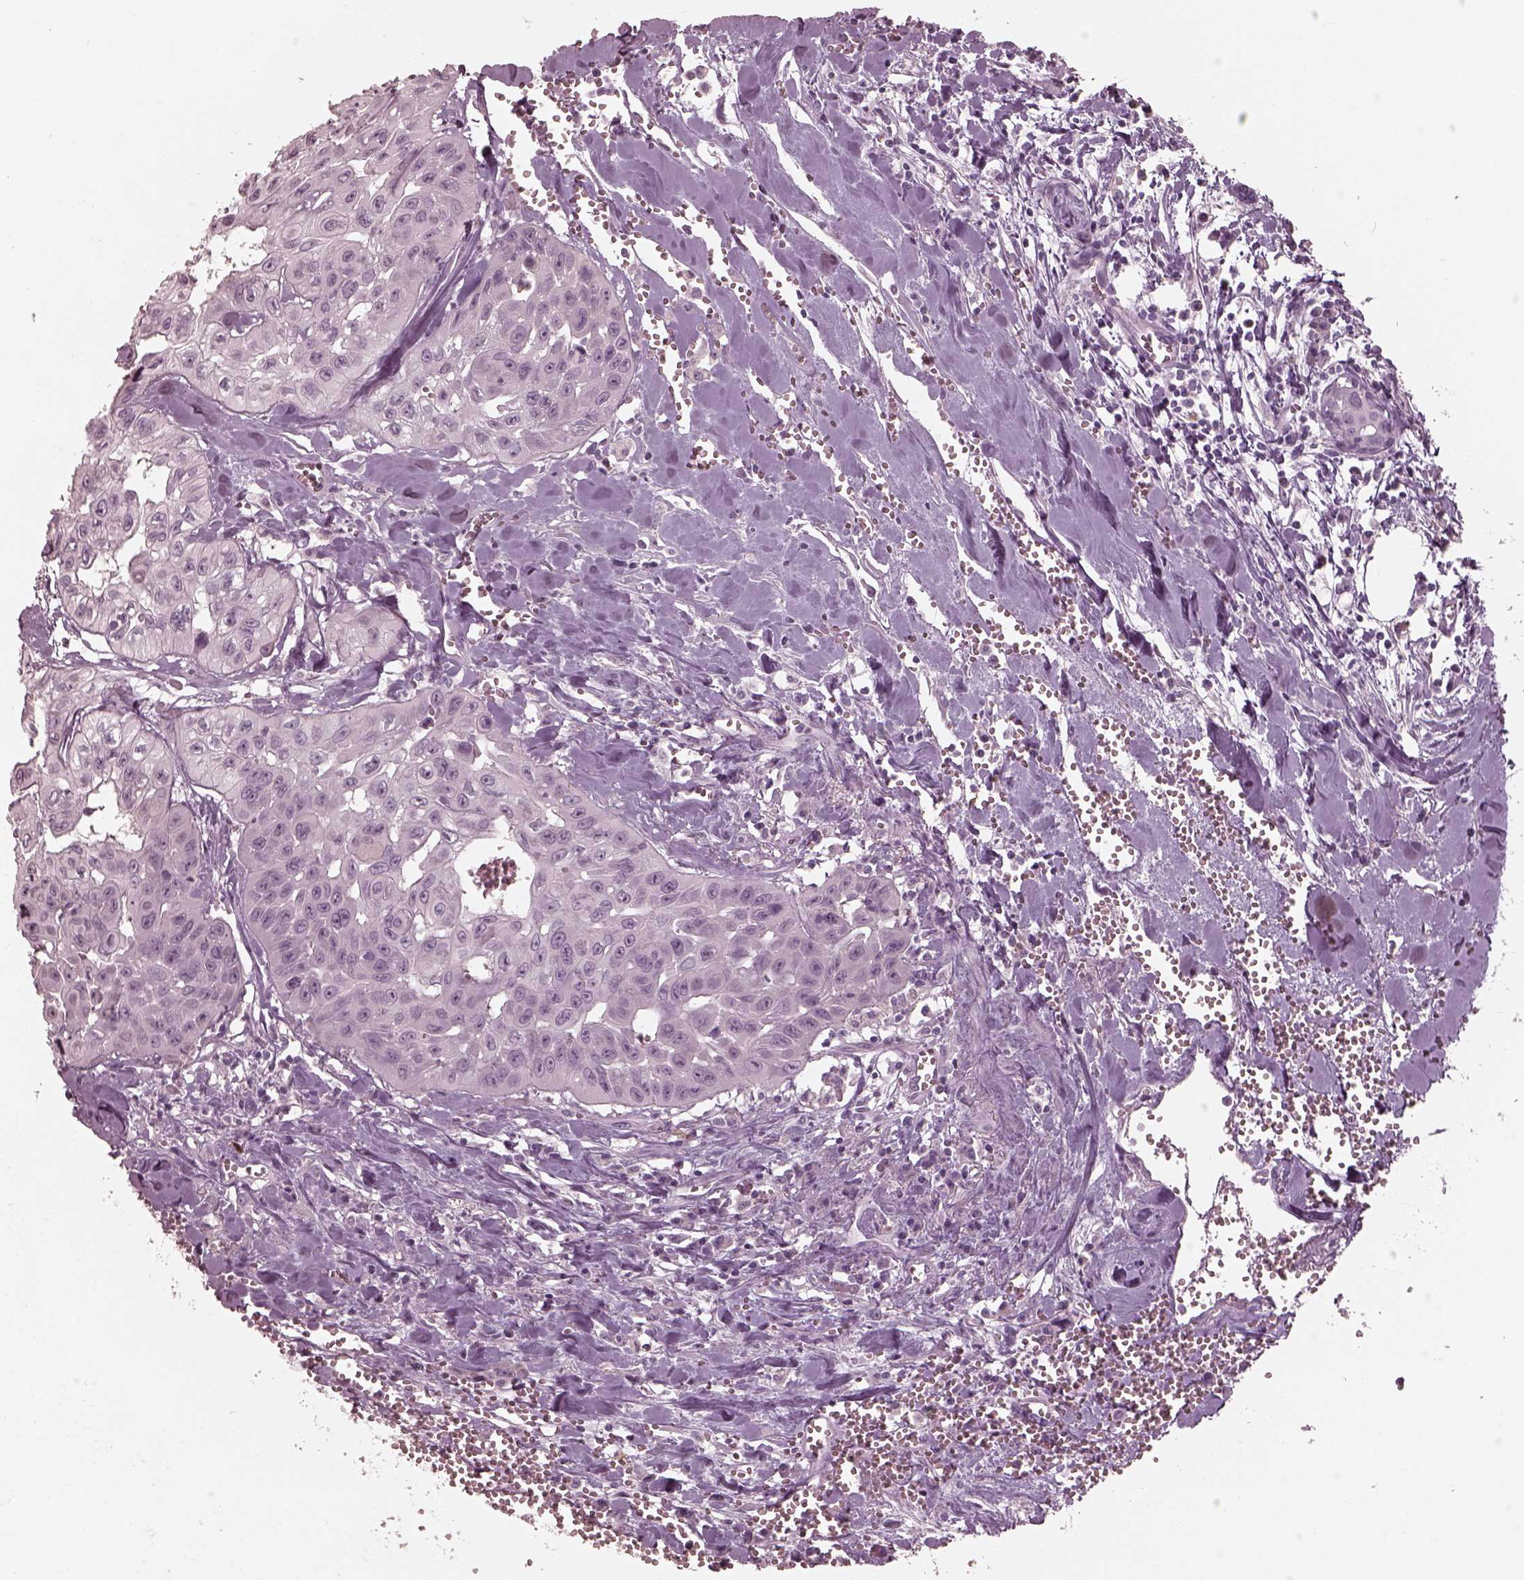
{"staining": {"intensity": "negative", "quantity": "none", "location": "none"}, "tissue": "head and neck cancer", "cell_type": "Tumor cells", "image_type": "cancer", "snomed": [{"axis": "morphology", "description": "Adenocarcinoma, NOS"}, {"axis": "topography", "description": "Head-Neck"}], "caption": "High power microscopy photomicrograph of an IHC histopathology image of head and neck cancer, revealing no significant positivity in tumor cells.", "gene": "C2orf81", "patient": {"sex": "male", "age": 73}}